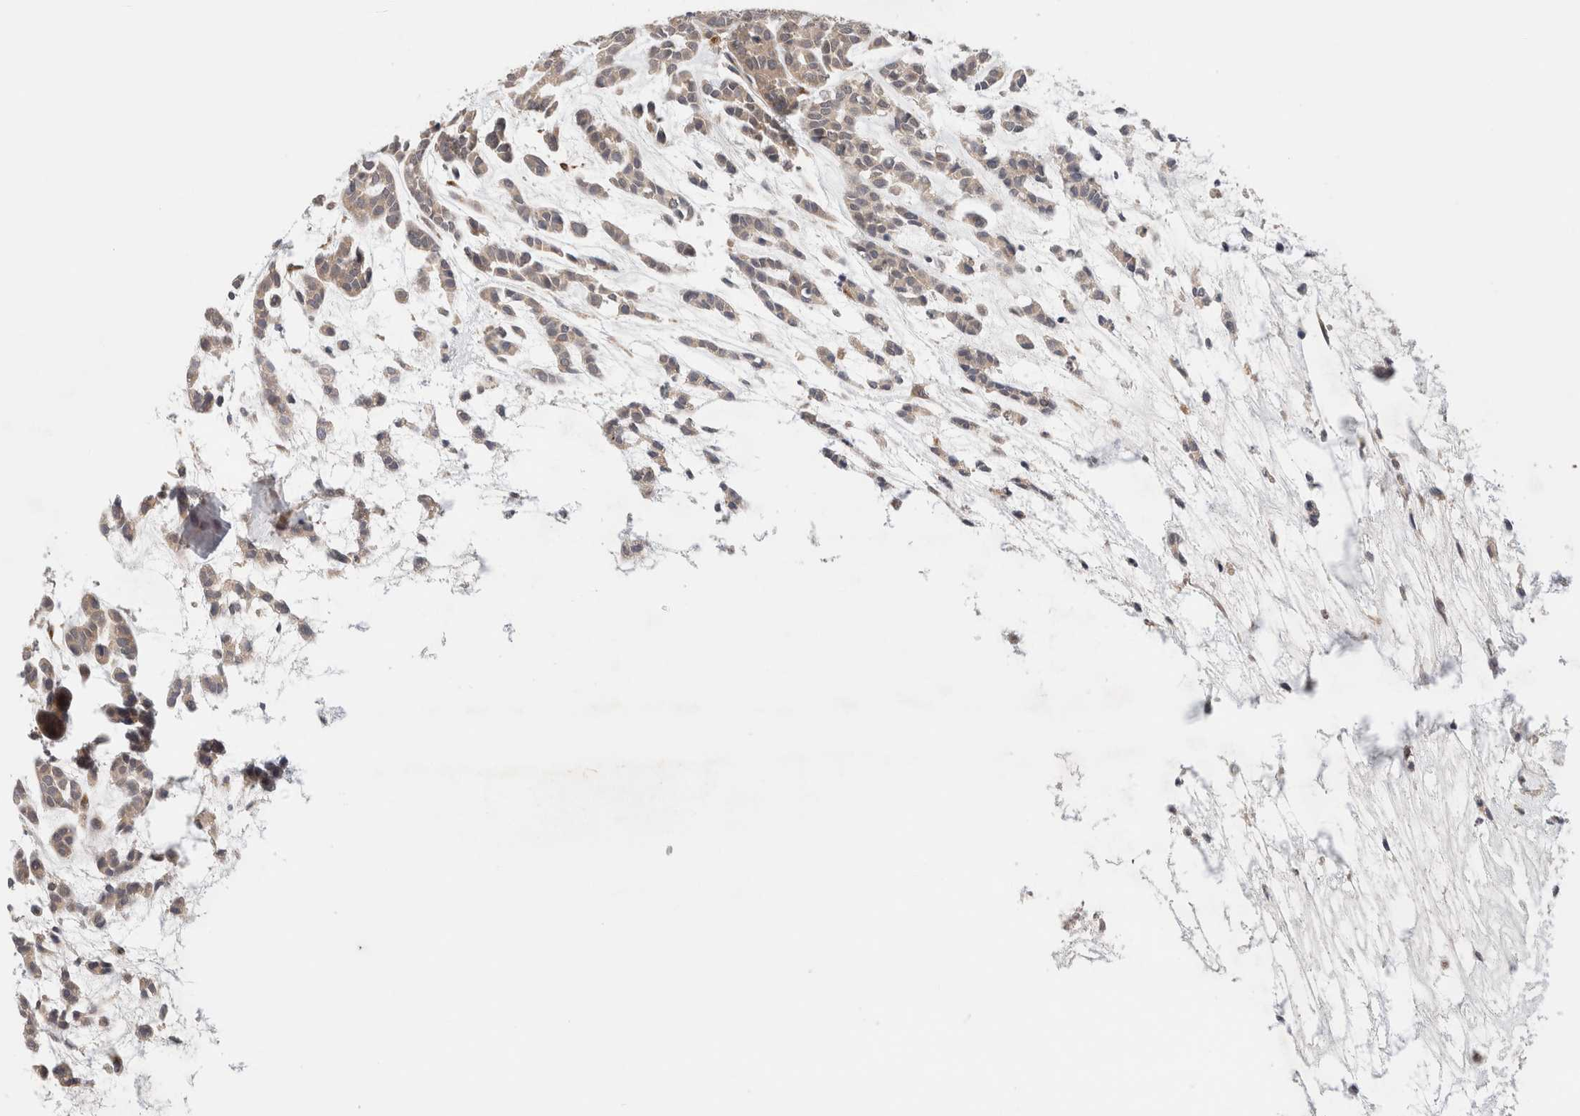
{"staining": {"intensity": "weak", "quantity": ">75%", "location": "cytoplasmic/membranous"}, "tissue": "head and neck cancer", "cell_type": "Tumor cells", "image_type": "cancer", "snomed": [{"axis": "morphology", "description": "Adenocarcinoma, NOS"}, {"axis": "morphology", "description": "Adenoma, NOS"}, {"axis": "topography", "description": "Head-Neck"}], "caption": "Immunohistochemical staining of human head and neck cancer displays weak cytoplasmic/membranous protein staining in about >75% of tumor cells. (DAB IHC, brown staining for protein, blue staining for nuclei).", "gene": "SGK1", "patient": {"sex": "female", "age": 55}}